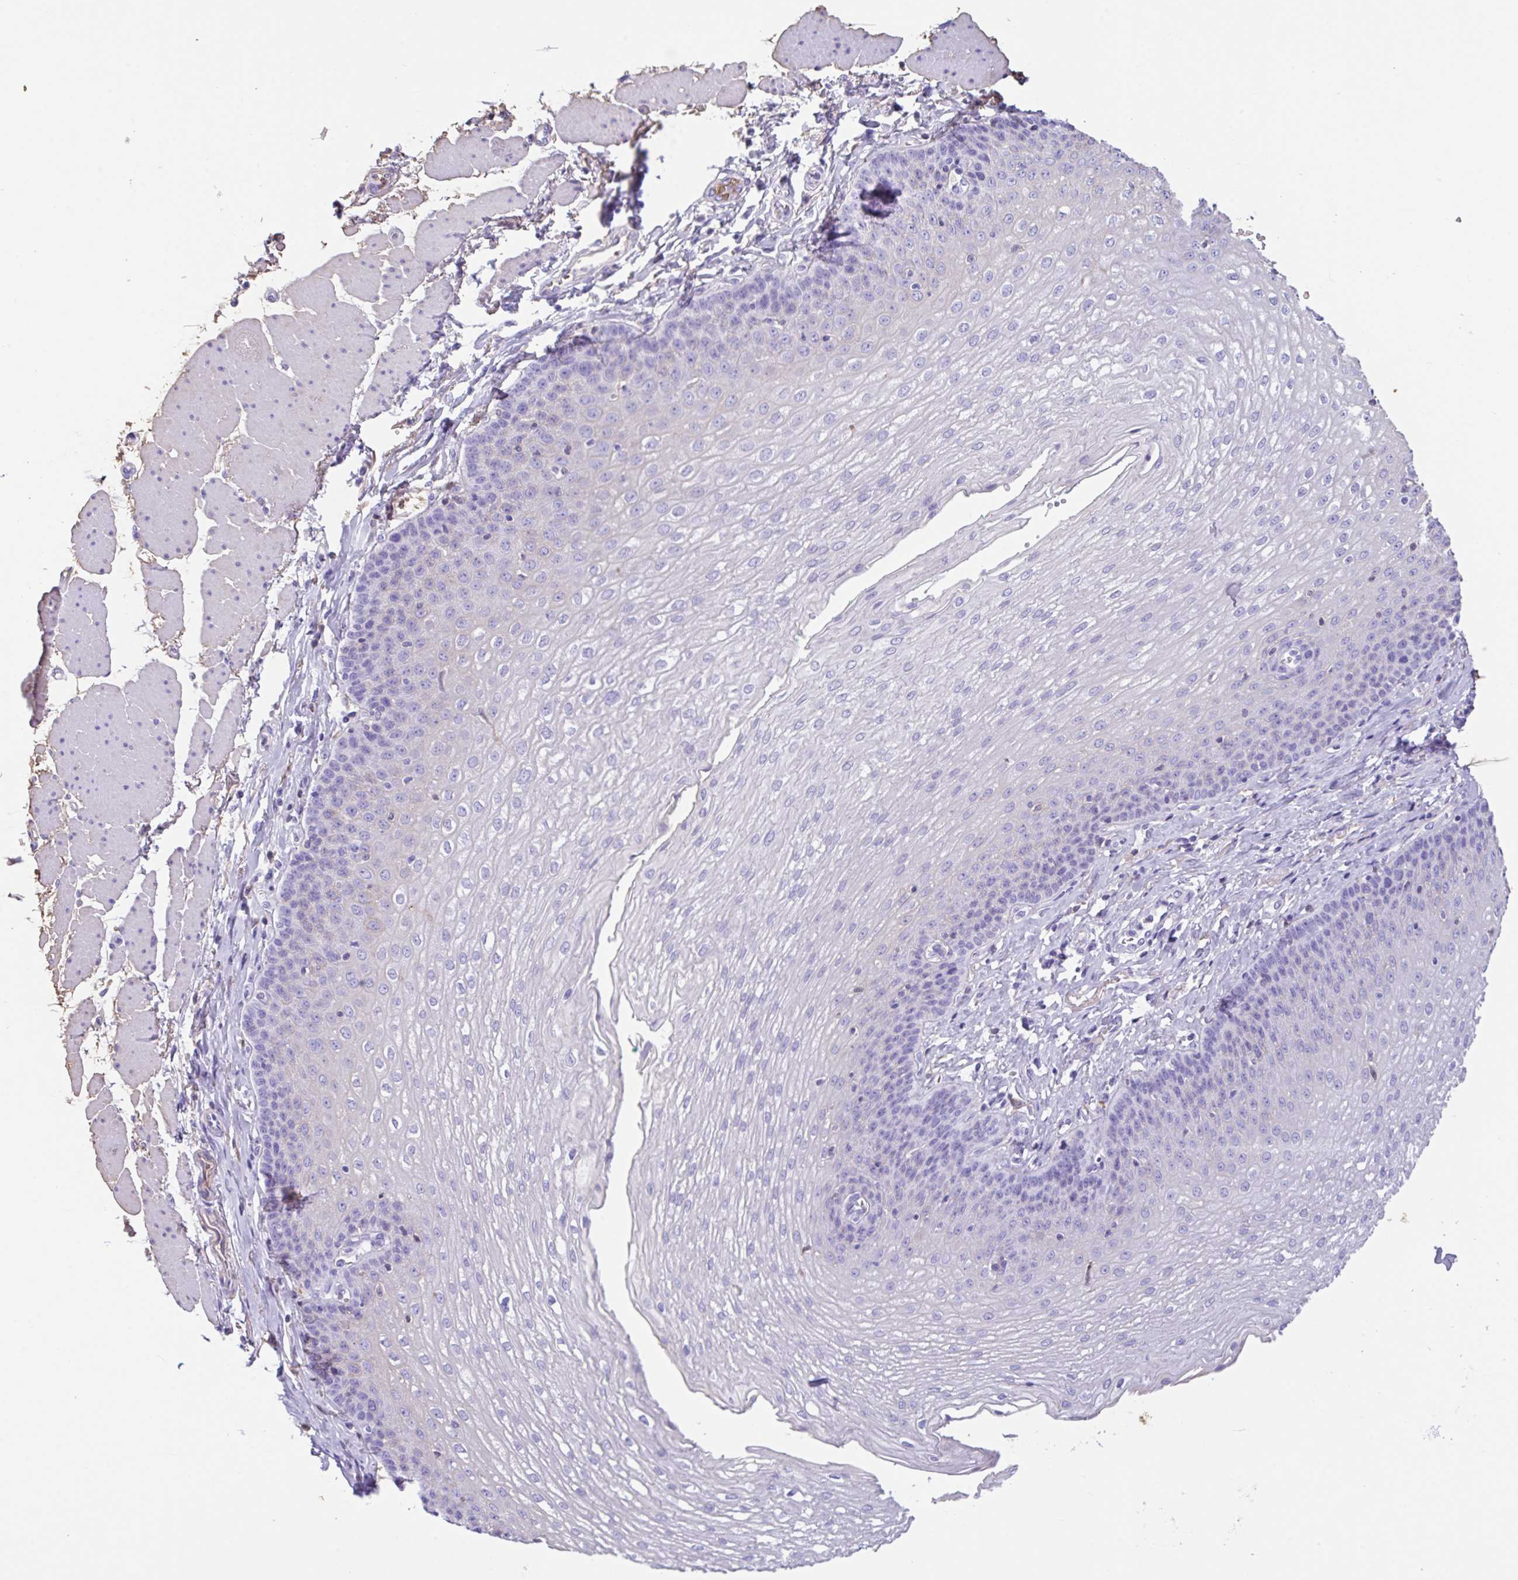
{"staining": {"intensity": "negative", "quantity": "none", "location": "none"}, "tissue": "esophagus", "cell_type": "Squamous epithelial cells", "image_type": "normal", "snomed": [{"axis": "morphology", "description": "Normal tissue, NOS"}, {"axis": "topography", "description": "Esophagus"}], "caption": "Immunohistochemical staining of unremarkable human esophagus displays no significant positivity in squamous epithelial cells. (DAB immunohistochemistry (IHC), high magnification).", "gene": "HOXC12", "patient": {"sex": "female", "age": 81}}